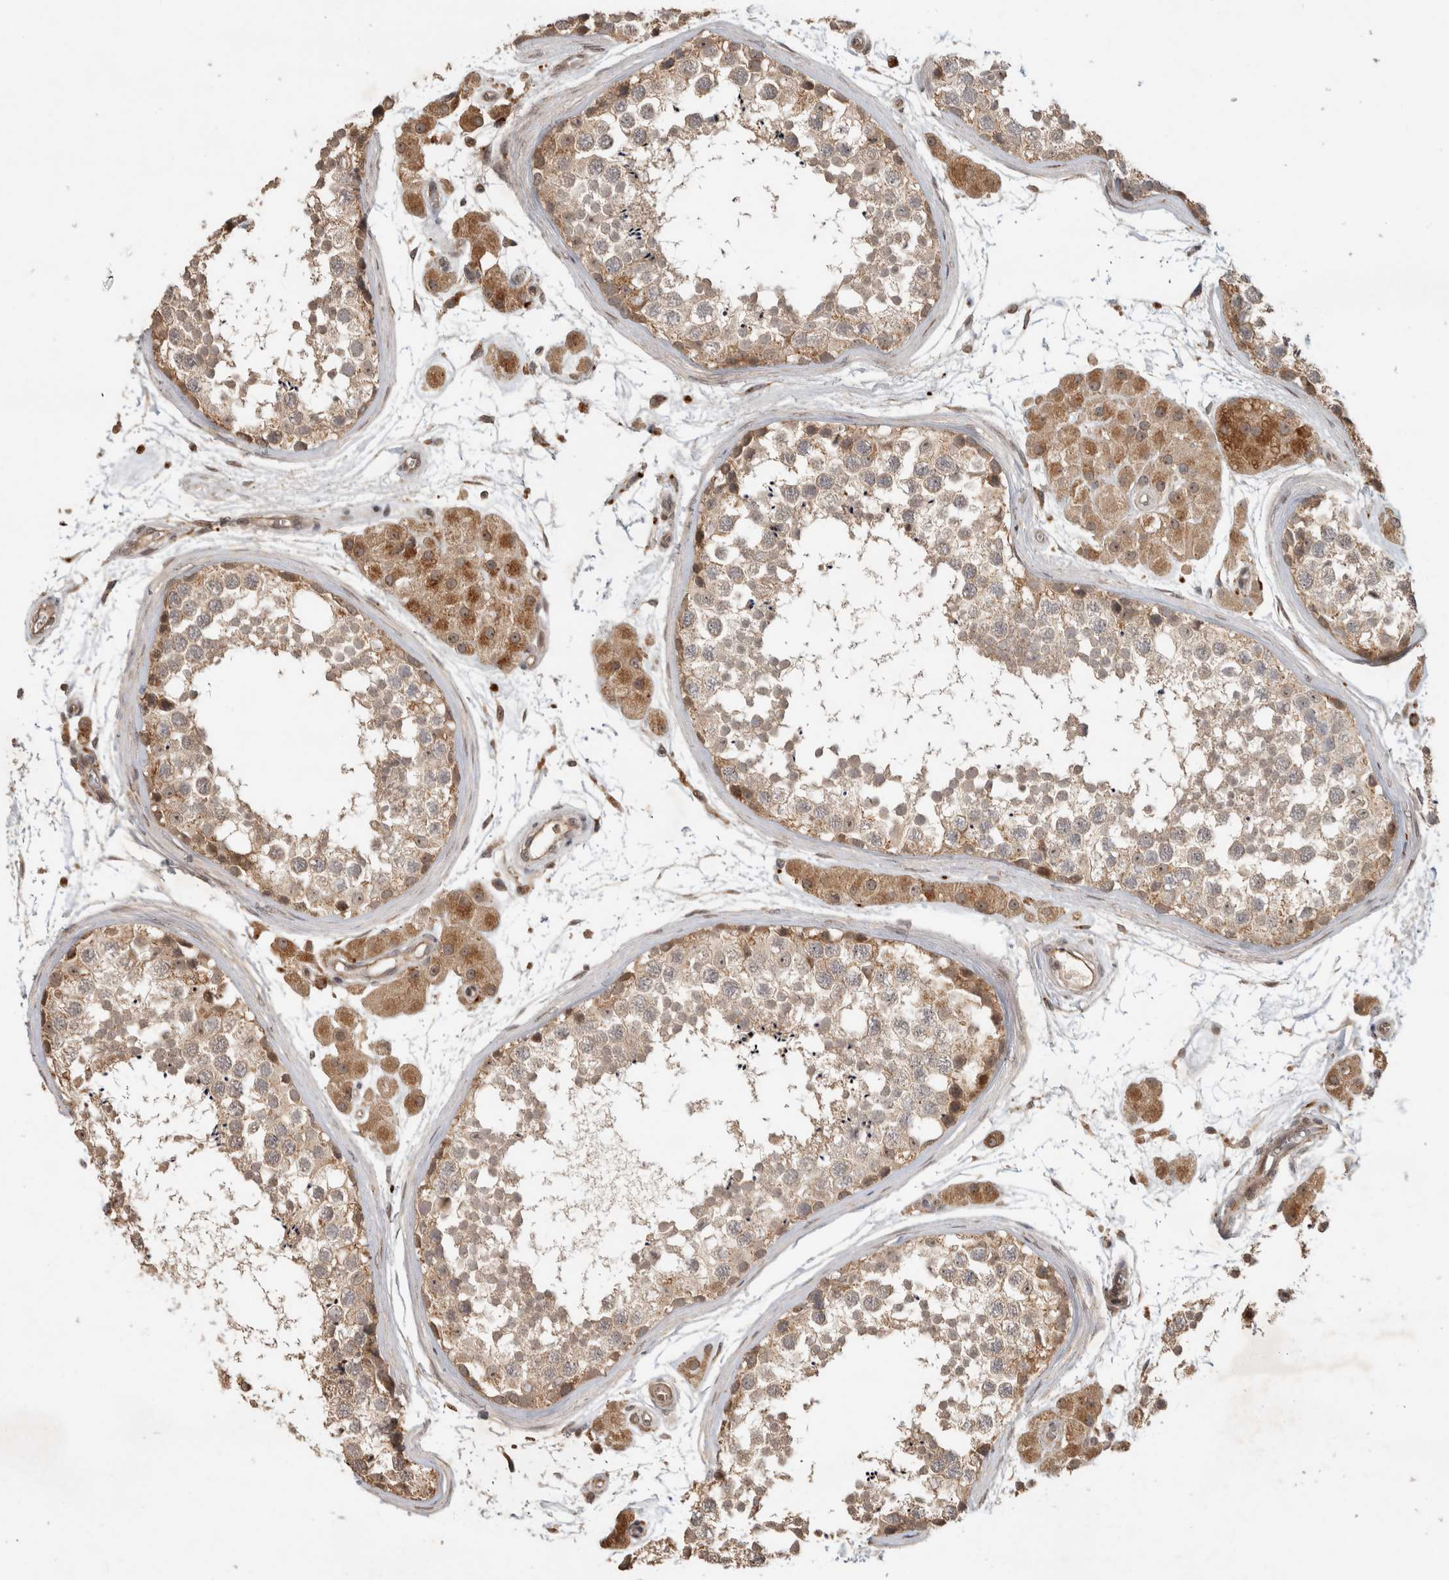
{"staining": {"intensity": "weak", "quantity": ">75%", "location": "cytoplasmic/membranous"}, "tissue": "testis", "cell_type": "Cells in seminiferous ducts", "image_type": "normal", "snomed": [{"axis": "morphology", "description": "Normal tissue, NOS"}, {"axis": "topography", "description": "Testis"}], "caption": "Testis stained with IHC displays weak cytoplasmic/membranous staining in approximately >75% of cells in seminiferous ducts.", "gene": "PITPNC1", "patient": {"sex": "male", "age": 56}}